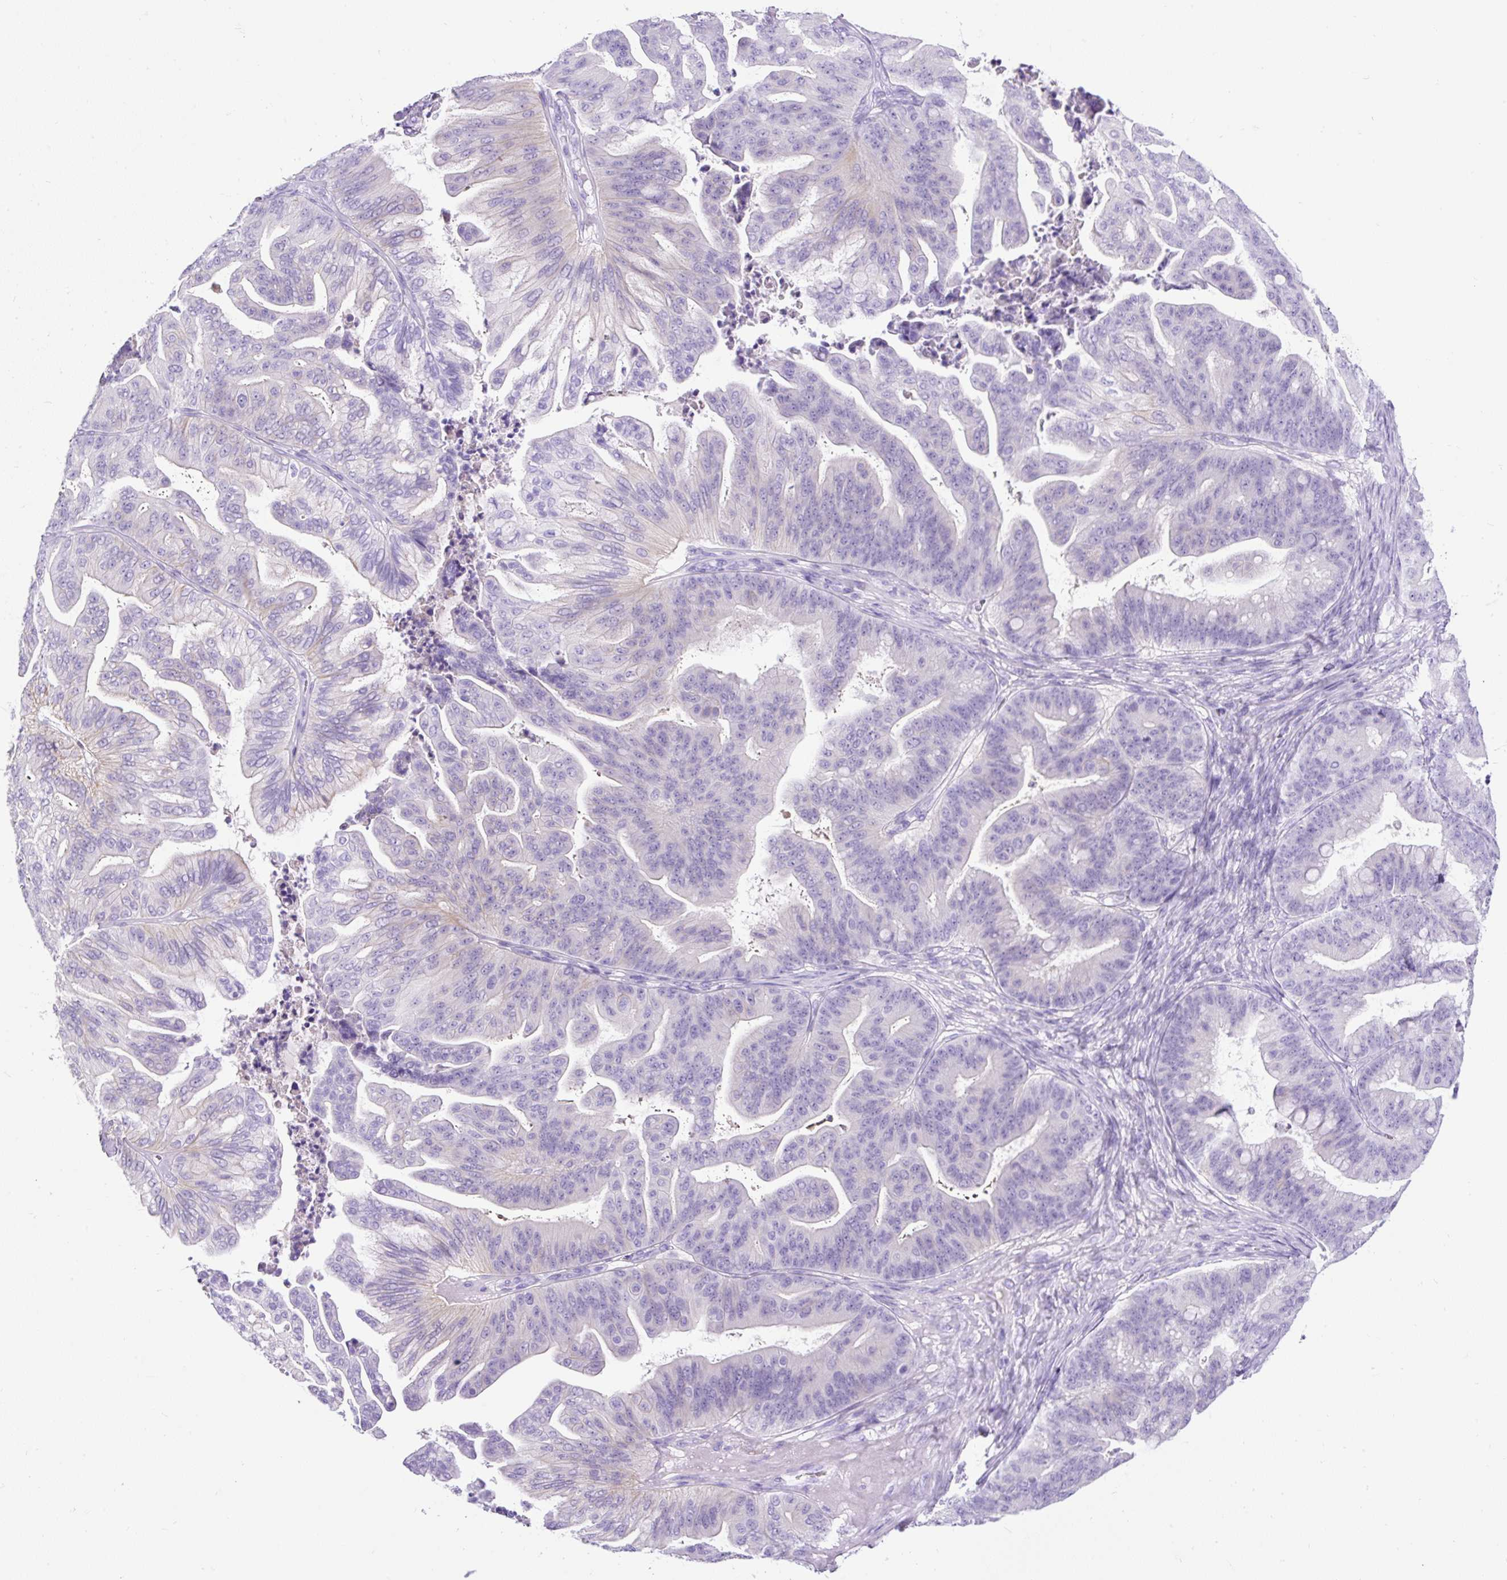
{"staining": {"intensity": "negative", "quantity": "none", "location": "none"}, "tissue": "ovarian cancer", "cell_type": "Tumor cells", "image_type": "cancer", "snomed": [{"axis": "morphology", "description": "Cystadenocarcinoma, mucinous, NOS"}, {"axis": "topography", "description": "Ovary"}], "caption": "DAB immunohistochemical staining of human ovarian cancer (mucinous cystadenocarcinoma) displays no significant expression in tumor cells. (DAB (3,3'-diaminobenzidine) IHC, high magnification).", "gene": "PDIA2", "patient": {"sex": "female", "age": 67}}